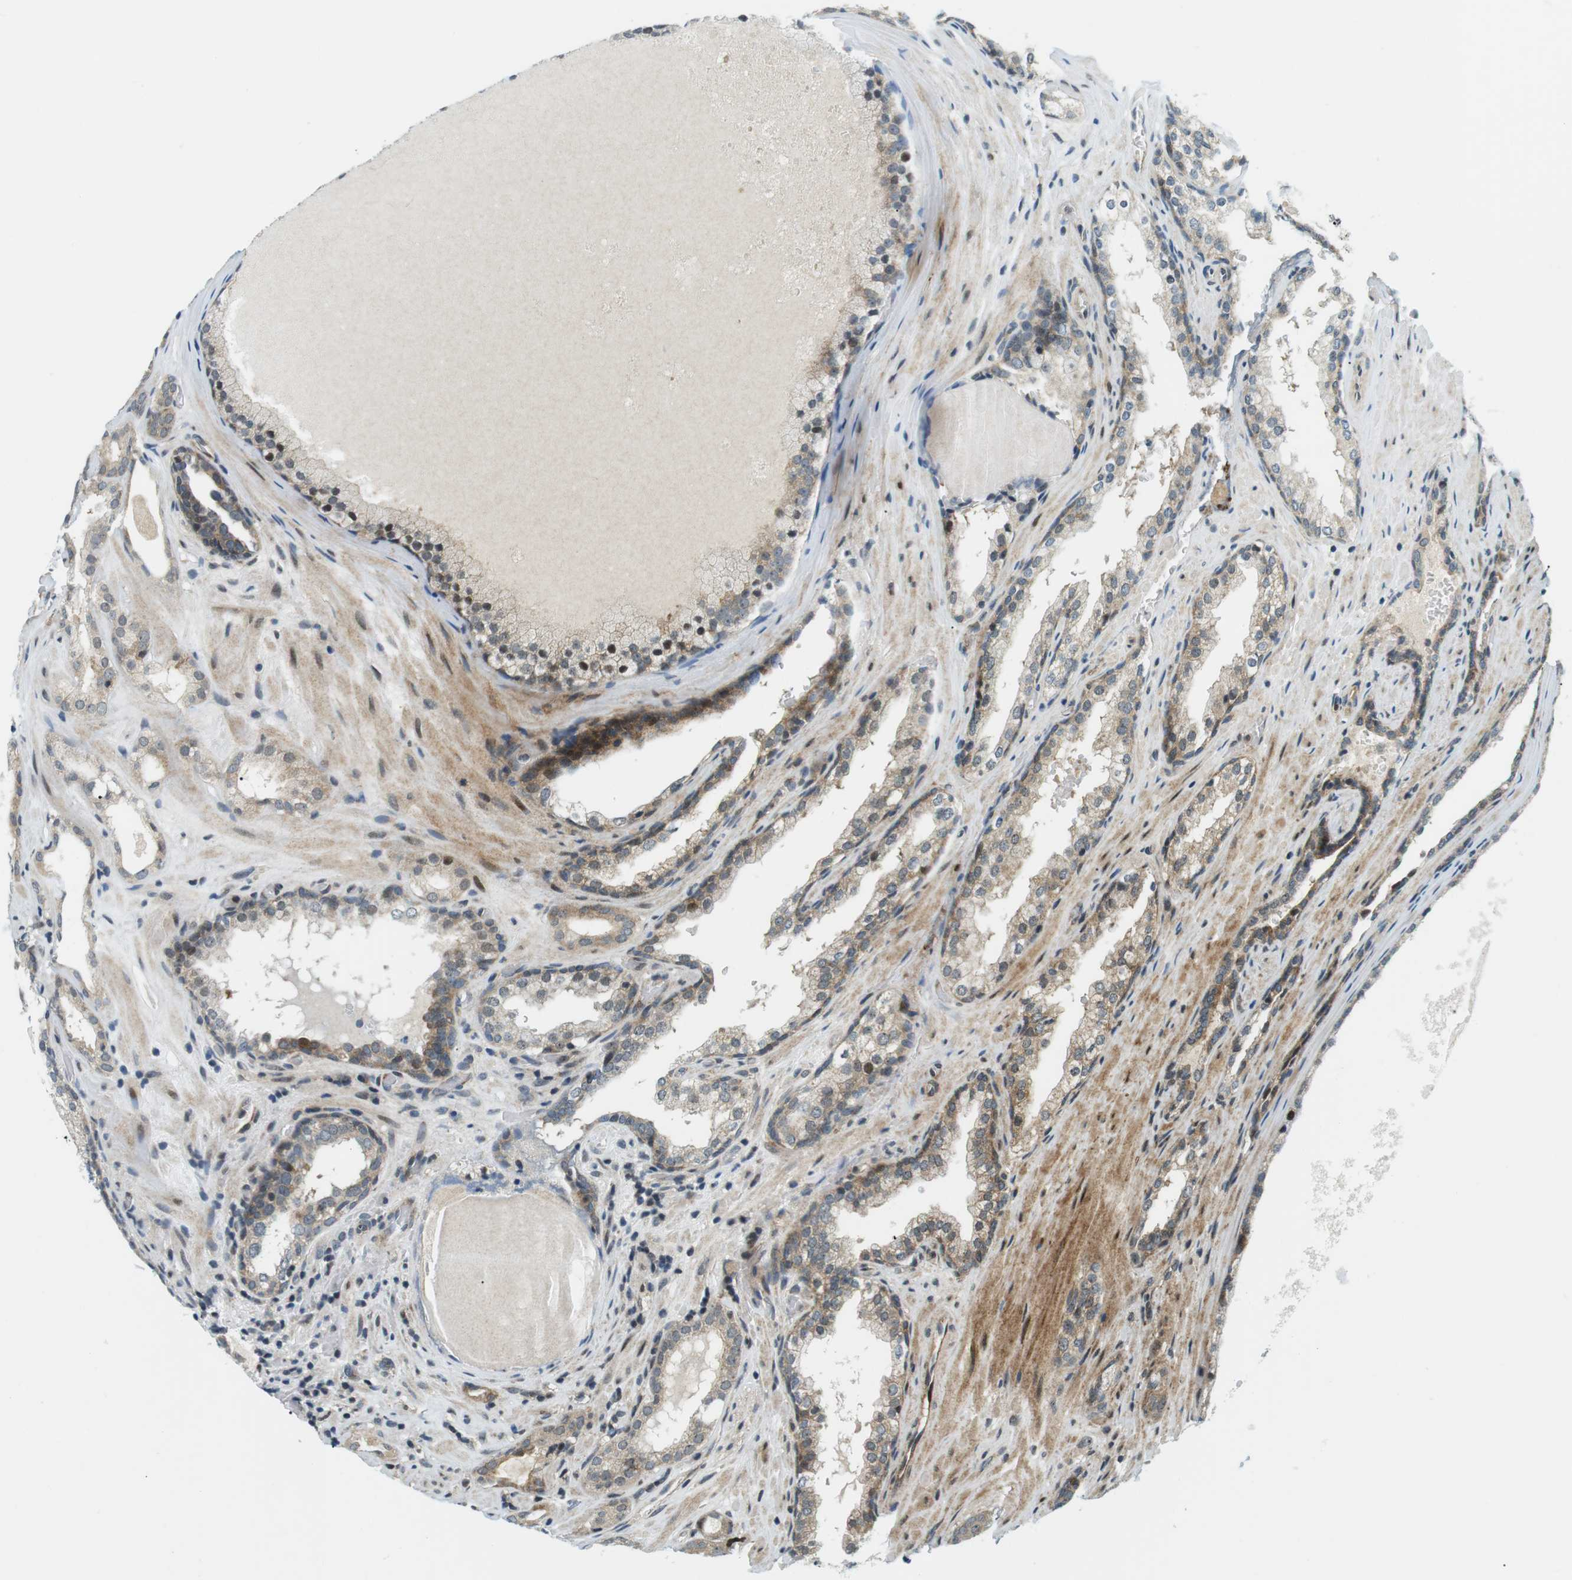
{"staining": {"intensity": "moderate", "quantity": ">75%", "location": "cytoplasmic/membranous,nuclear"}, "tissue": "prostate cancer", "cell_type": "Tumor cells", "image_type": "cancer", "snomed": [{"axis": "morphology", "description": "Adenocarcinoma, High grade"}, {"axis": "topography", "description": "Prostate"}], "caption": "IHC photomicrograph of neoplastic tissue: human prostate cancer (high-grade adenocarcinoma) stained using immunohistochemistry reveals medium levels of moderate protein expression localized specifically in the cytoplasmic/membranous and nuclear of tumor cells, appearing as a cytoplasmic/membranous and nuclear brown color.", "gene": "CSNK2B", "patient": {"sex": "male", "age": 60}}